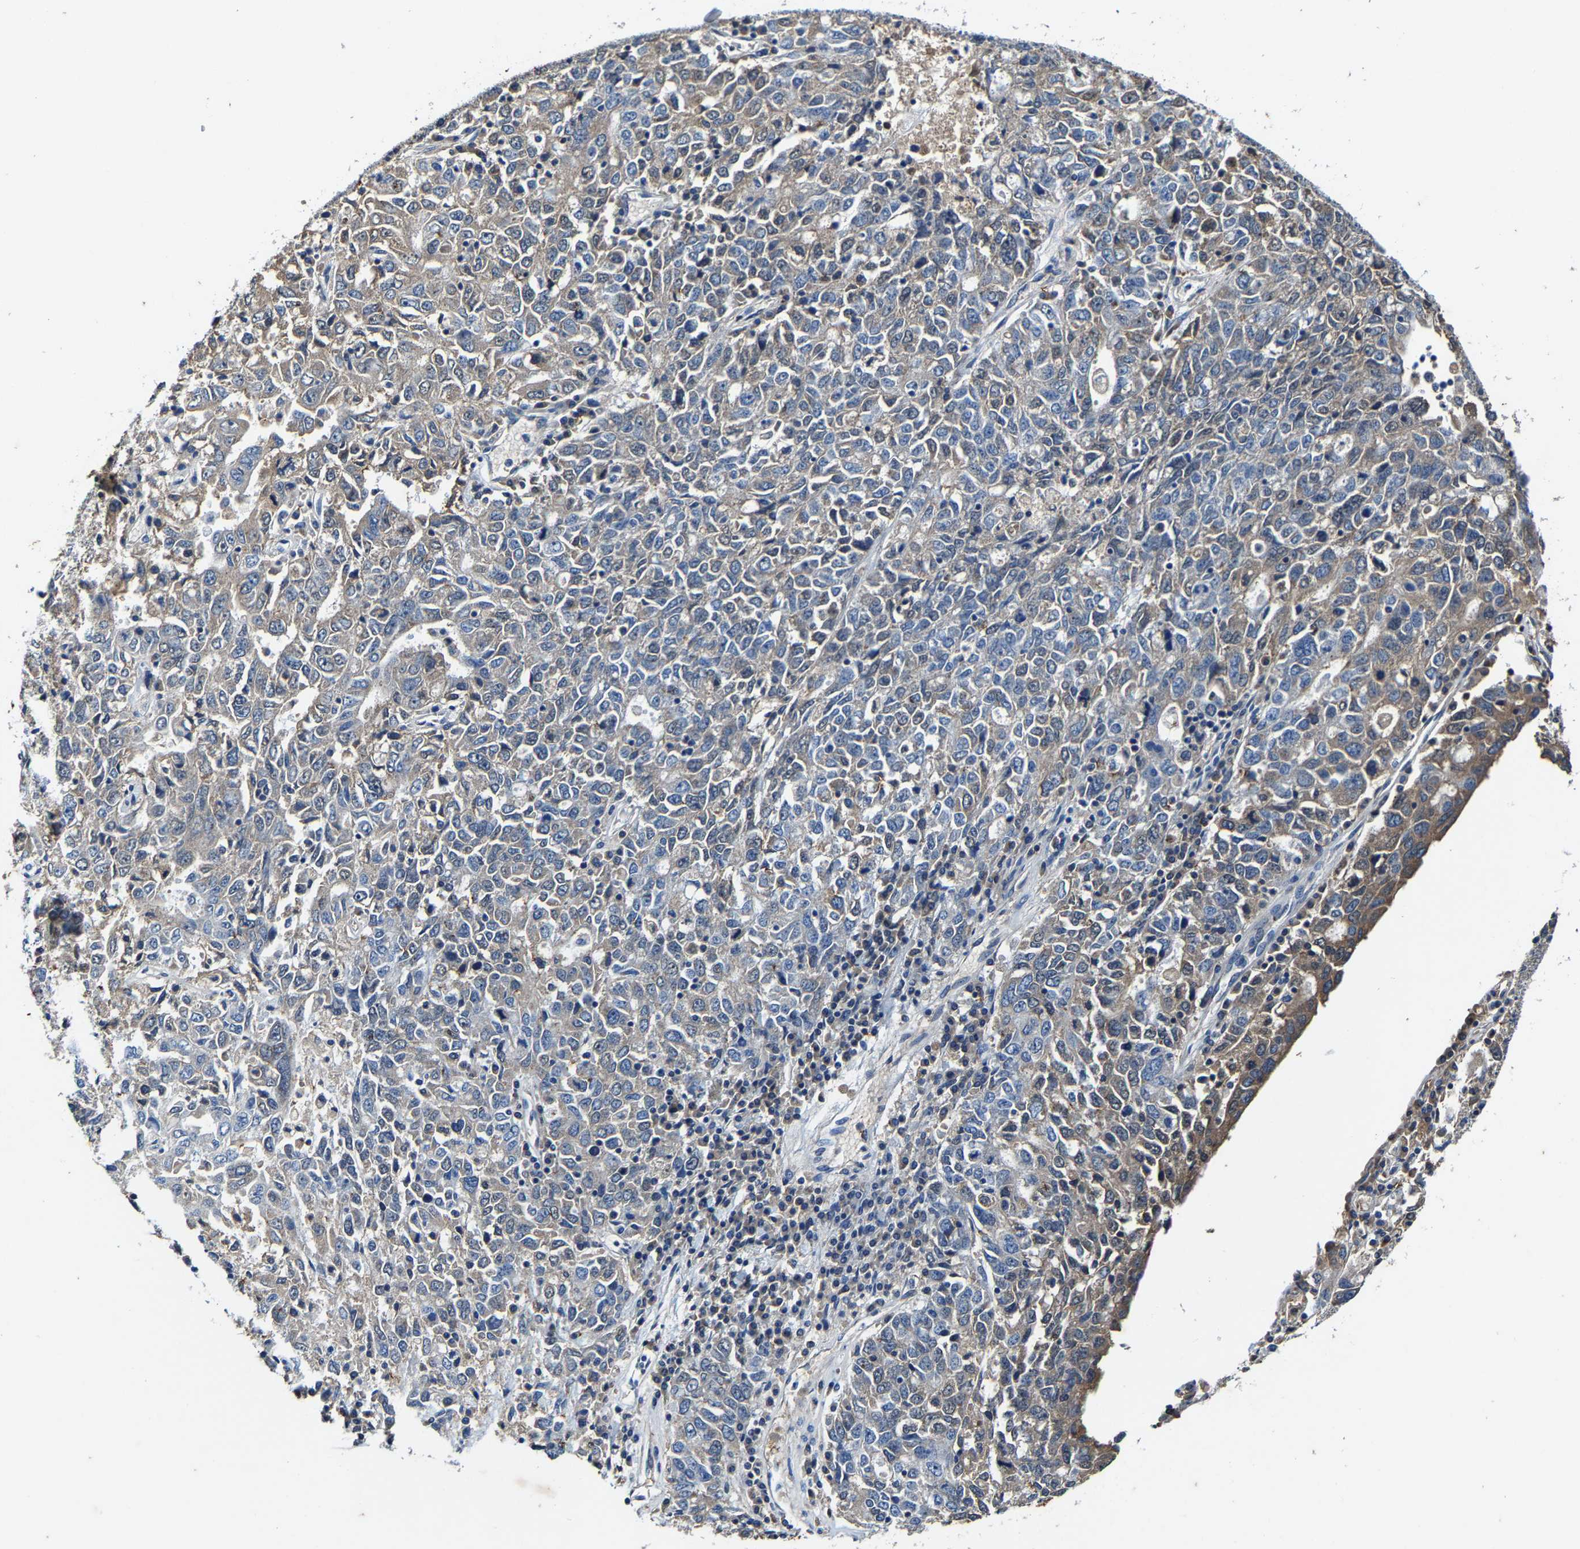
{"staining": {"intensity": "weak", "quantity": "<25%", "location": "cytoplasmic/membranous"}, "tissue": "ovarian cancer", "cell_type": "Tumor cells", "image_type": "cancer", "snomed": [{"axis": "morphology", "description": "Carcinoma, endometroid"}, {"axis": "topography", "description": "Ovary"}], "caption": "A photomicrograph of ovarian endometroid carcinoma stained for a protein reveals no brown staining in tumor cells.", "gene": "SLC25A25", "patient": {"sex": "female", "age": 62}}